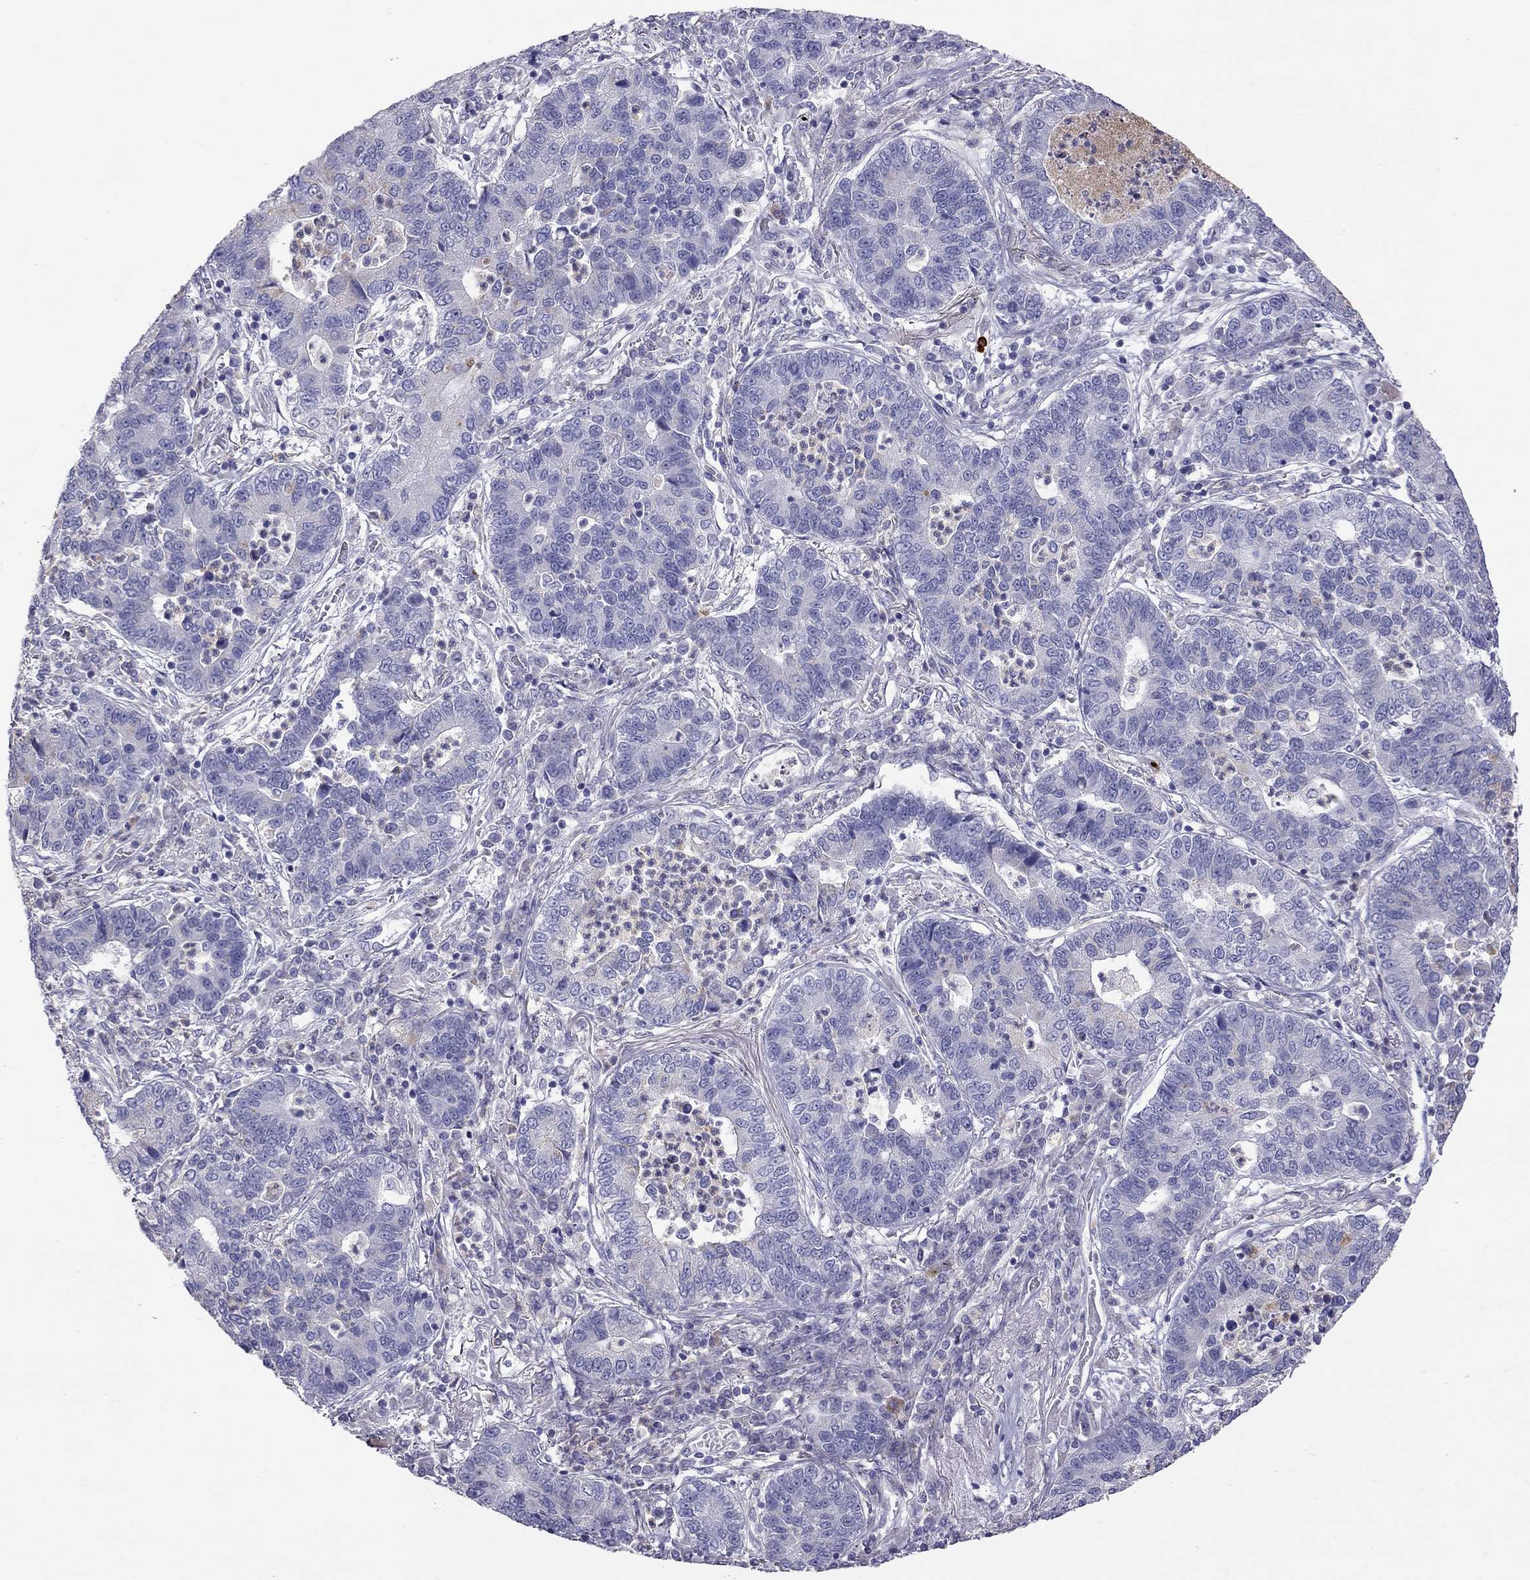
{"staining": {"intensity": "negative", "quantity": "none", "location": "none"}, "tissue": "lung cancer", "cell_type": "Tumor cells", "image_type": "cancer", "snomed": [{"axis": "morphology", "description": "Adenocarcinoma, NOS"}, {"axis": "topography", "description": "Lung"}], "caption": "DAB immunohistochemical staining of human lung cancer (adenocarcinoma) demonstrates no significant expression in tumor cells.", "gene": "STAR", "patient": {"sex": "female", "age": 57}}